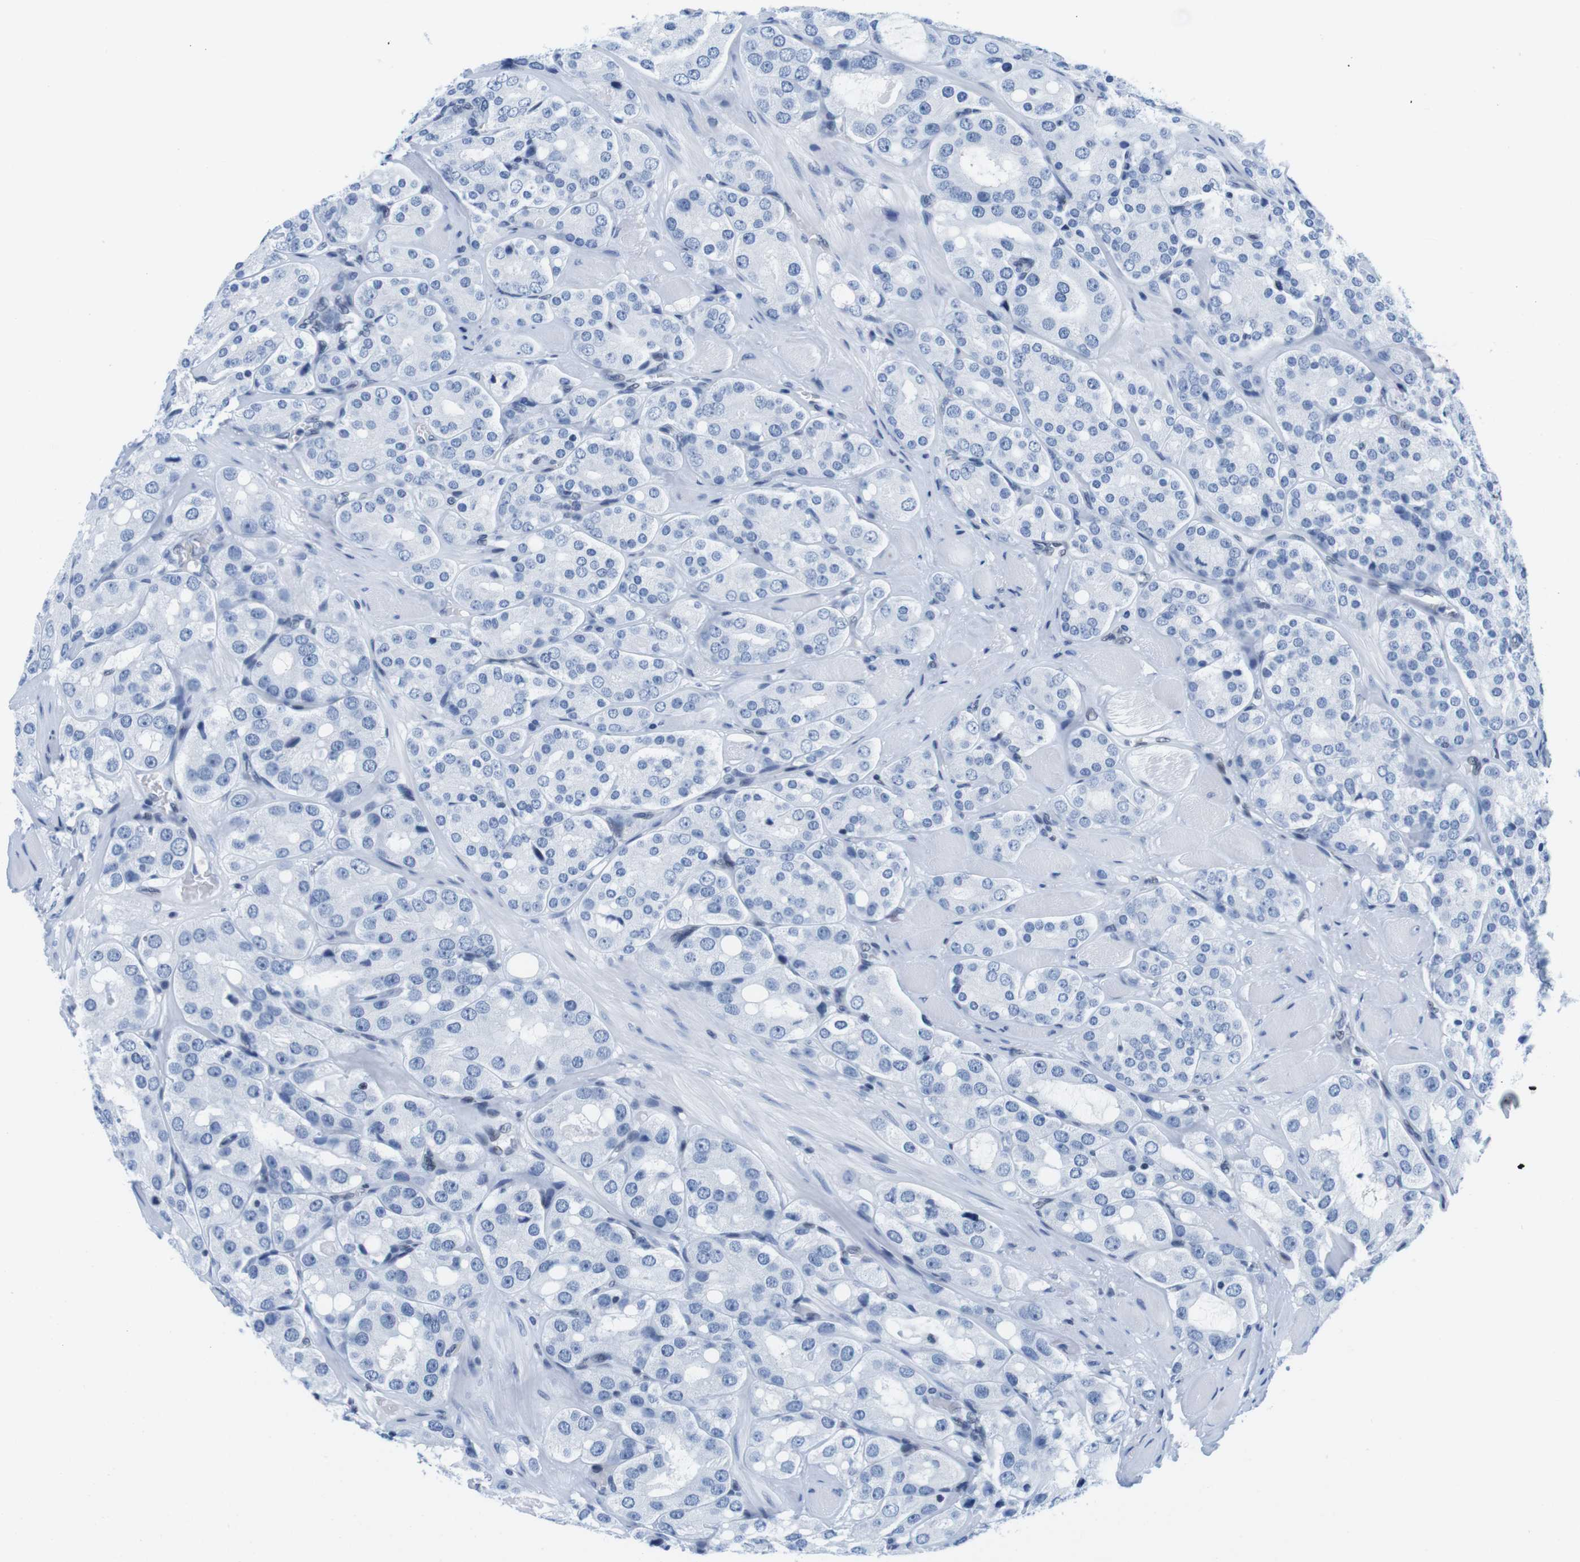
{"staining": {"intensity": "negative", "quantity": "none", "location": "none"}, "tissue": "prostate cancer", "cell_type": "Tumor cells", "image_type": "cancer", "snomed": [{"axis": "morphology", "description": "Adenocarcinoma, High grade"}, {"axis": "topography", "description": "Prostate"}], "caption": "Human prostate cancer (adenocarcinoma (high-grade)) stained for a protein using immunohistochemistry (IHC) displays no positivity in tumor cells.", "gene": "IFI16", "patient": {"sex": "male", "age": 65}}